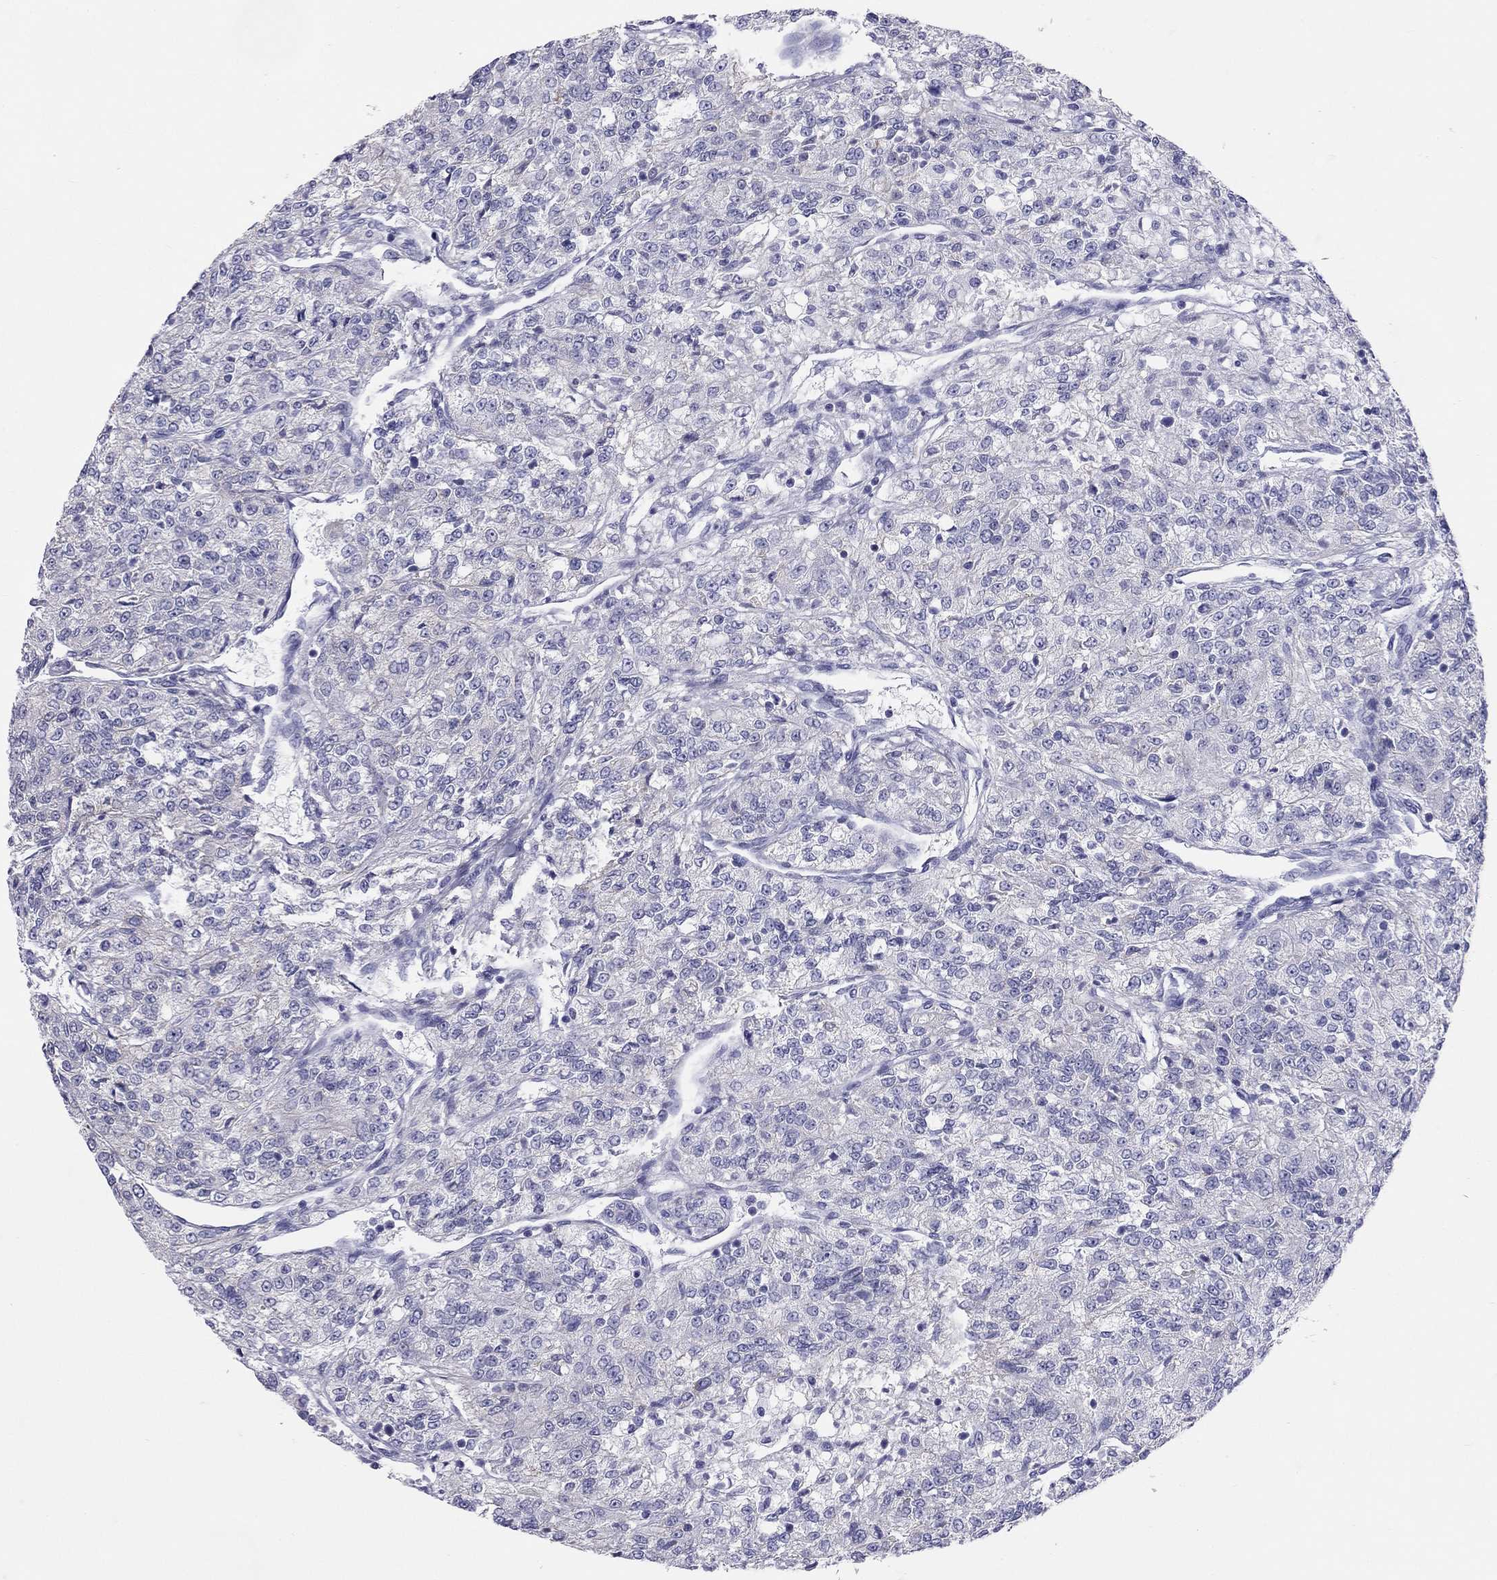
{"staining": {"intensity": "negative", "quantity": "none", "location": "none"}, "tissue": "renal cancer", "cell_type": "Tumor cells", "image_type": "cancer", "snomed": [{"axis": "morphology", "description": "Adenocarcinoma, NOS"}, {"axis": "topography", "description": "Kidney"}], "caption": "This is a image of immunohistochemistry staining of renal cancer (adenocarcinoma), which shows no positivity in tumor cells. (Brightfield microscopy of DAB (3,3'-diaminobenzidine) immunohistochemistry at high magnification).", "gene": "DPY19L2", "patient": {"sex": "female", "age": 63}}